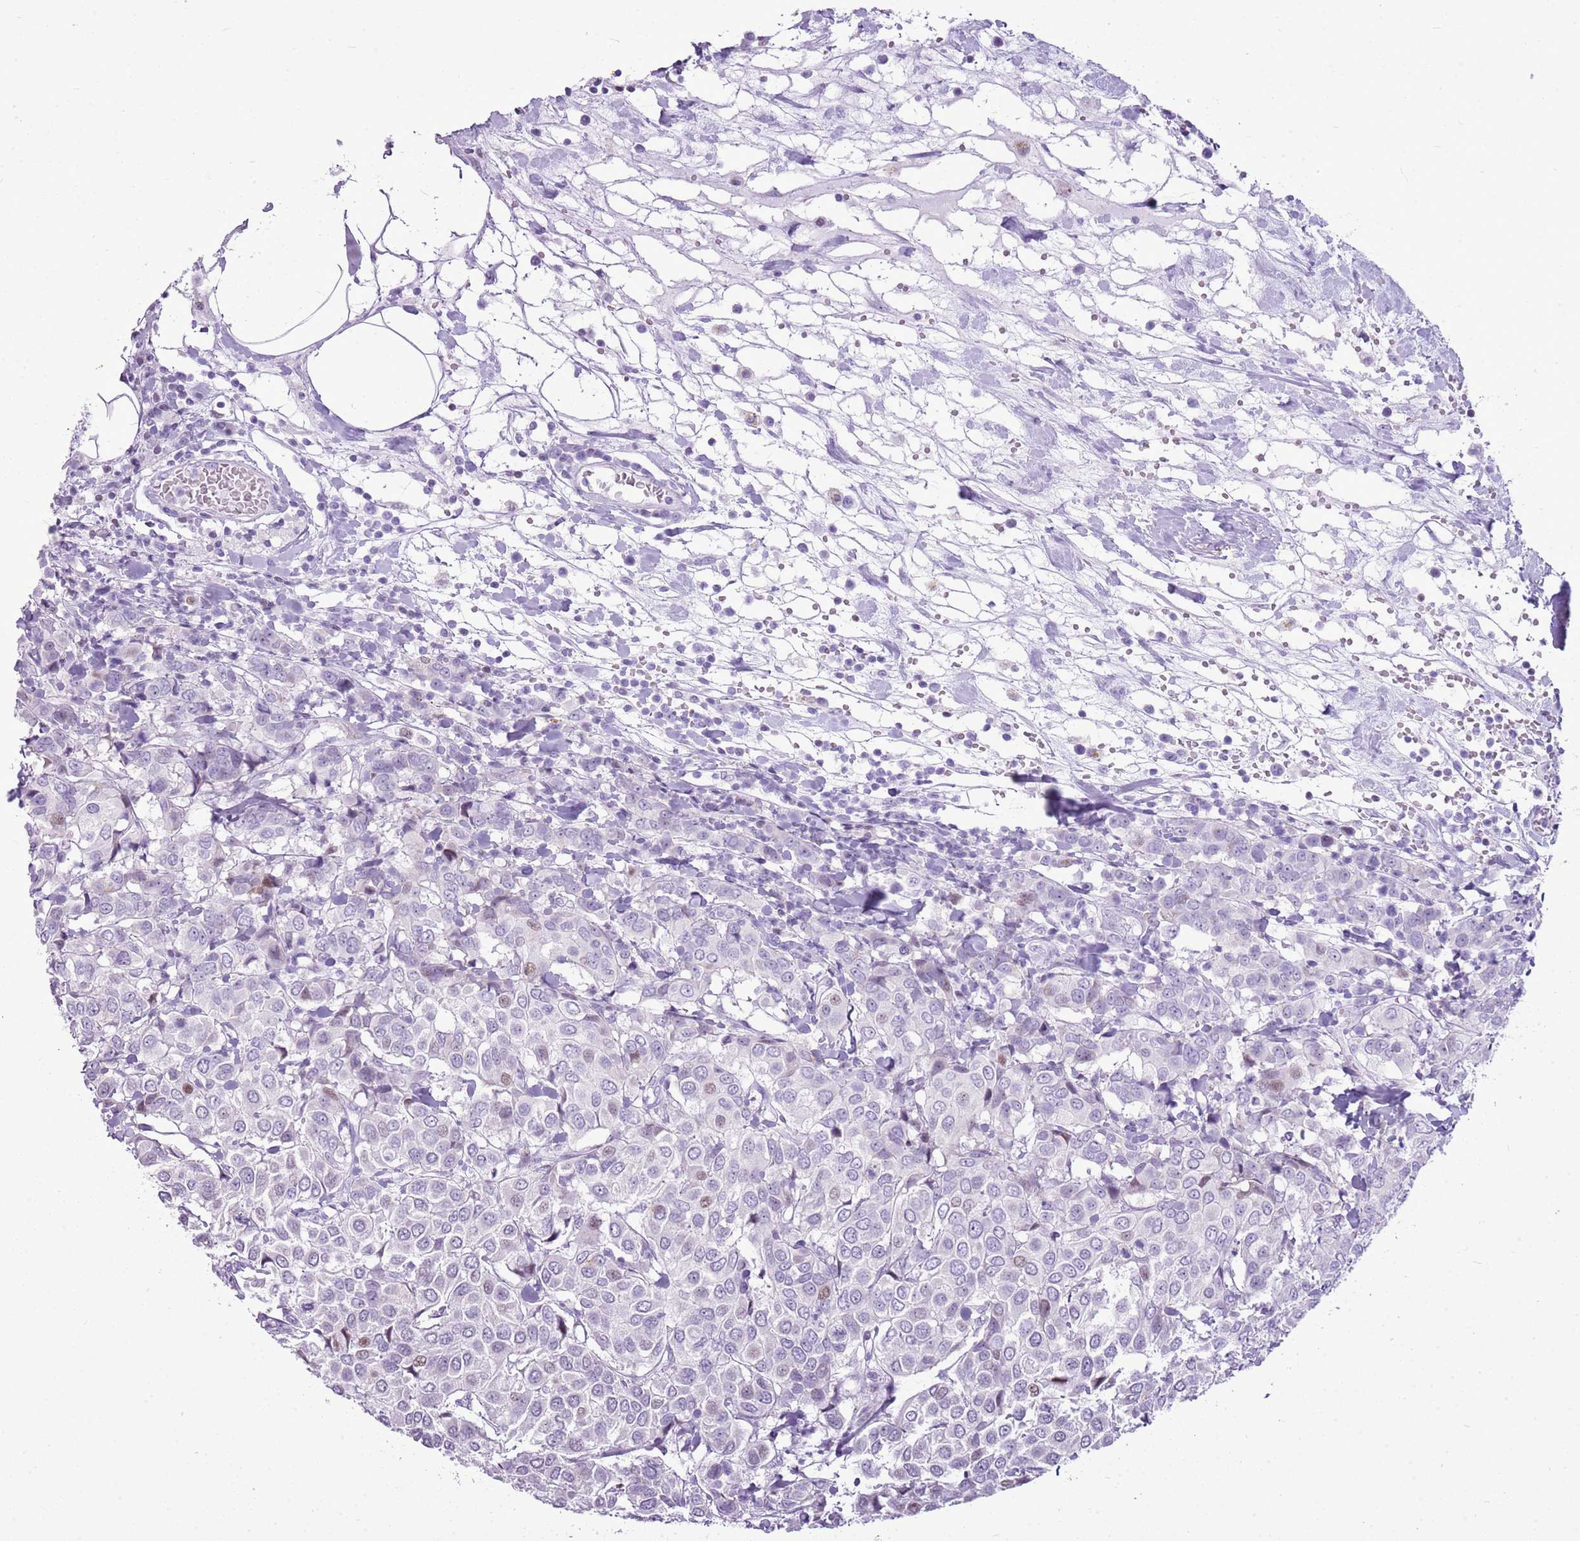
{"staining": {"intensity": "negative", "quantity": "none", "location": "none"}, "tissue": "breast cancer", "cell_type": "Tumor cells", "image_type": "cancer", "snomed": [{"axis": "morphology", "description": "Duct carcinoma"}, {"axis": "topography", "description": "Breast"}], "caption": "High magnification brightfield microscopy of breast cancer (invasive ductal carcinoma) stained with DAB (3,3'-diaminobenzidine) (brown) and counterstained with hematoxylin (blue): tumor cells show no significant staining.", "gene": "ASIP", "patient": {"sex": "female", "age": 55}}